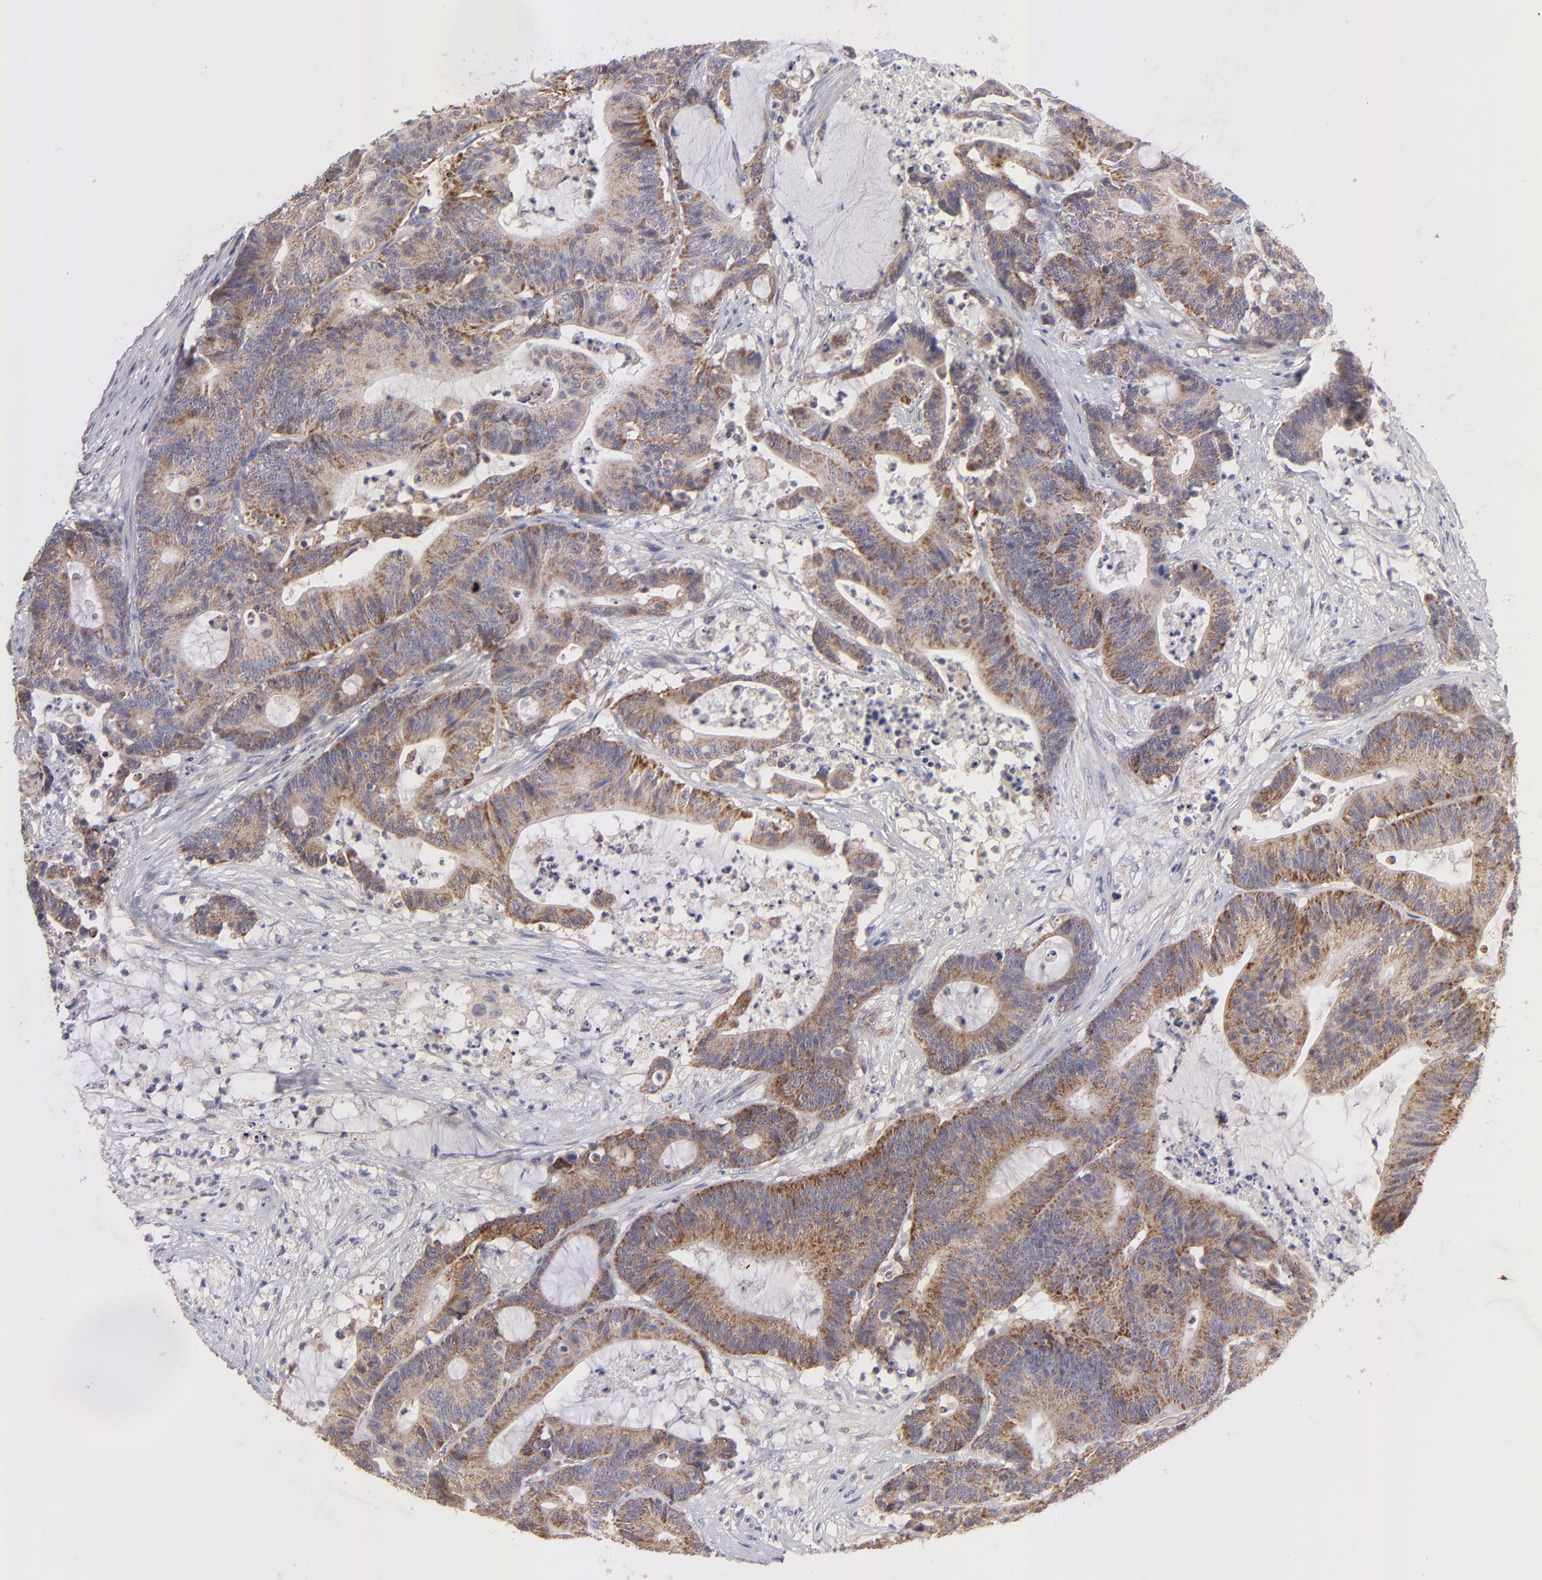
{"staining": {"intensity": "moderate", "quantity": ">75%", "location": "cytoplasmic/membranous"}, "tissue": "colorectal cancer", "cell_type": "Tumor cells", "image_type": "cancer", "snomed": [{"axis": "morphology", "description": "Adenocarcinoma, NOS"}, {"axis": "topography", "description": "Colon"}], "caption": "The photomicrograph demonstrates immunohistochemical staining of colorectal adenocarcinoma. There is moderate cytoplasmic/membranous positivity is seen in about >75% of tumor cells.", "gene": "HCCS", "patient": {"sex": "female", "age": 84}}